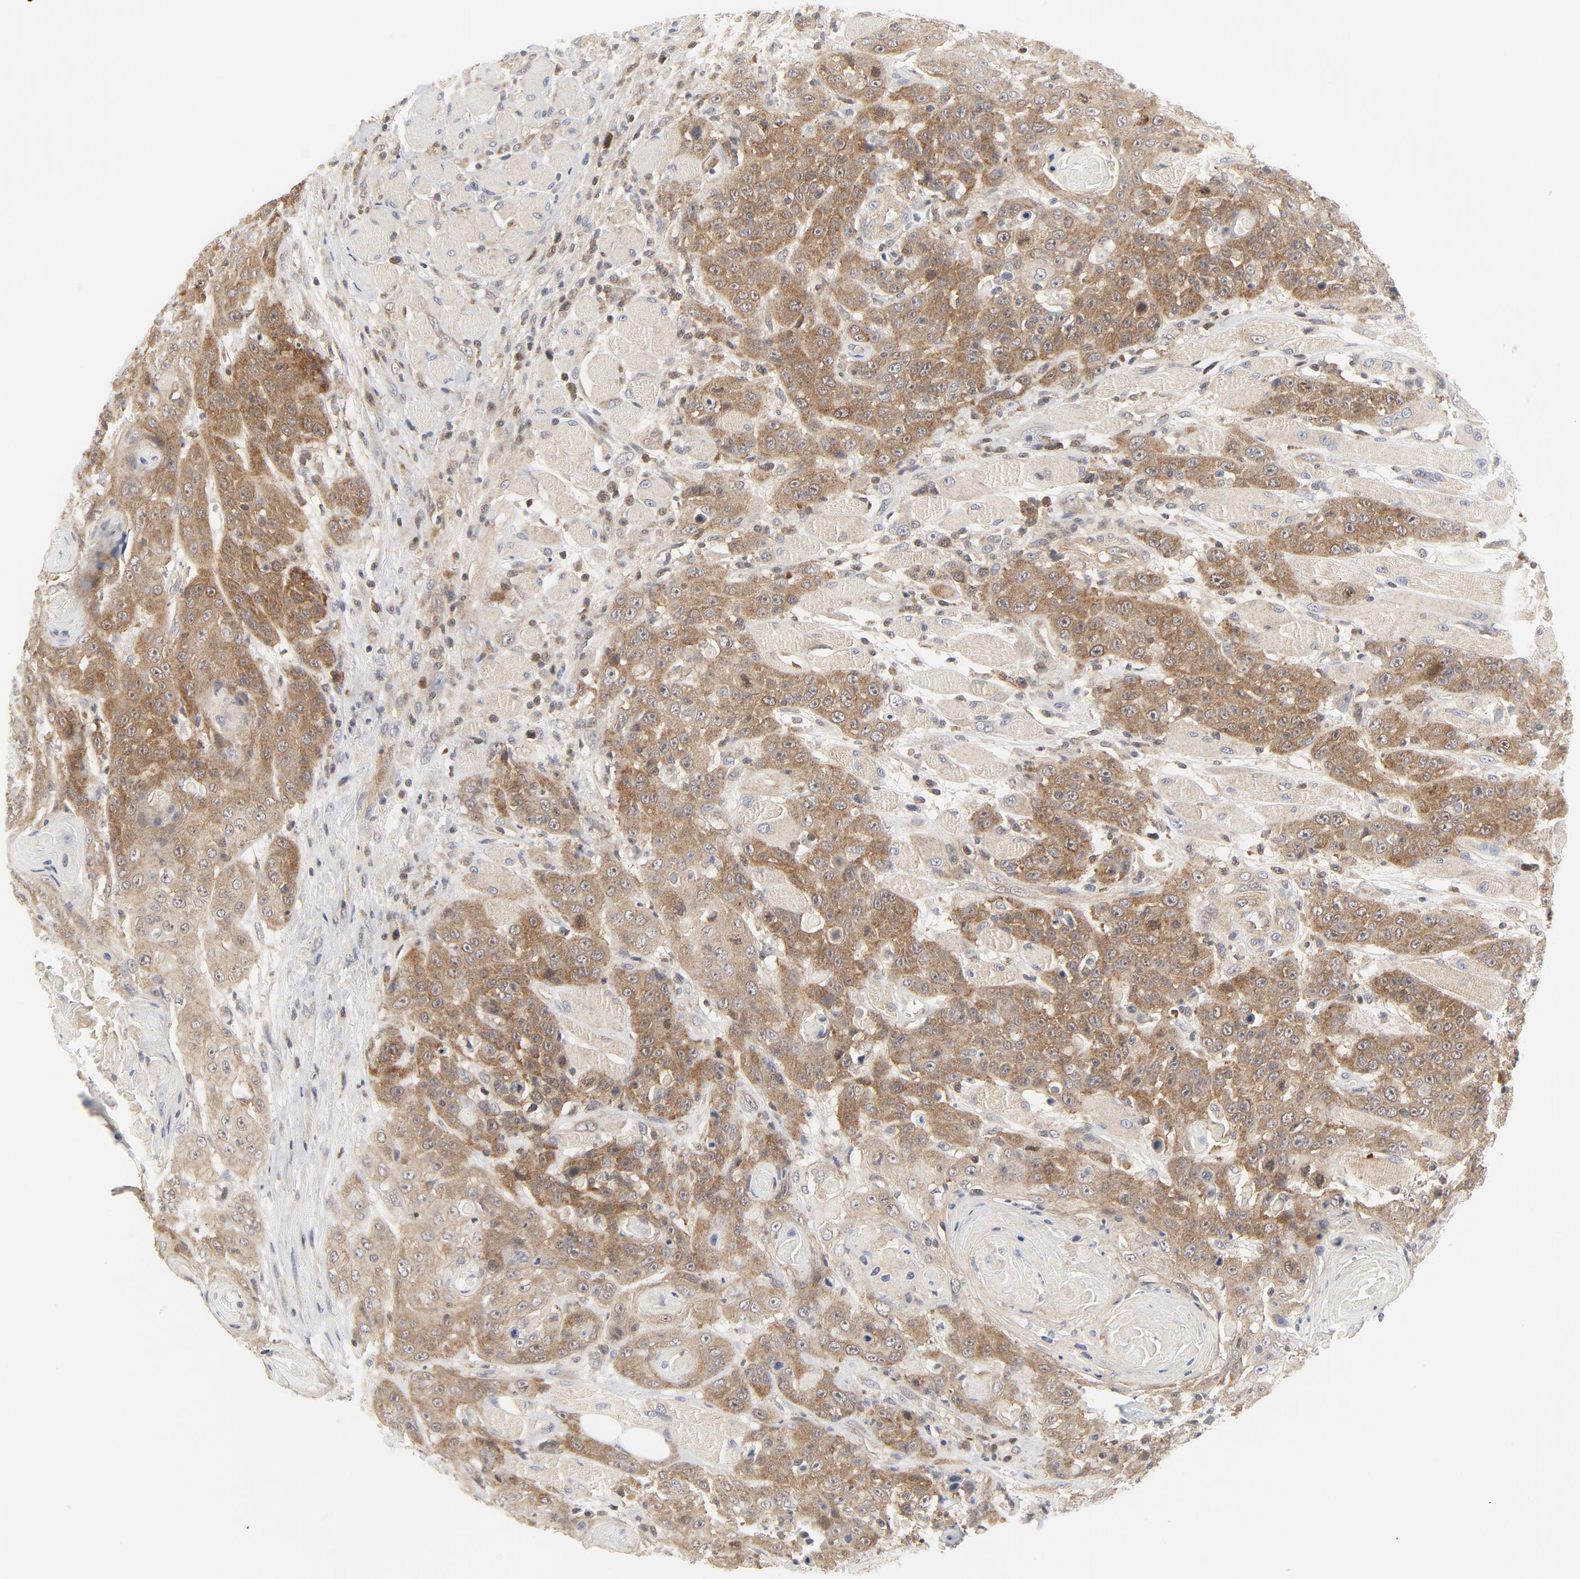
{"staining": {"intensity": "moderate", "quantity": ">75%", "location": "cytoplasmic/membranous"}, "tissue": "head and neck cancer", "cell_type": "Tumor cells", "image_type": "cancer", "snomed": [{"axis": "morphology", "description": "Squamous cell carcinoma, NOS"}, {"axis": "topography", "description": "Head-Neck"}], "caption": "Moderate cytoplasmic/membranous staining for a protein is present in approximately >75% of tumor cells of head and neck cancer using IHC.", "gene": "MAP2K7", "patient": {"sex": "female", "age": 84}}